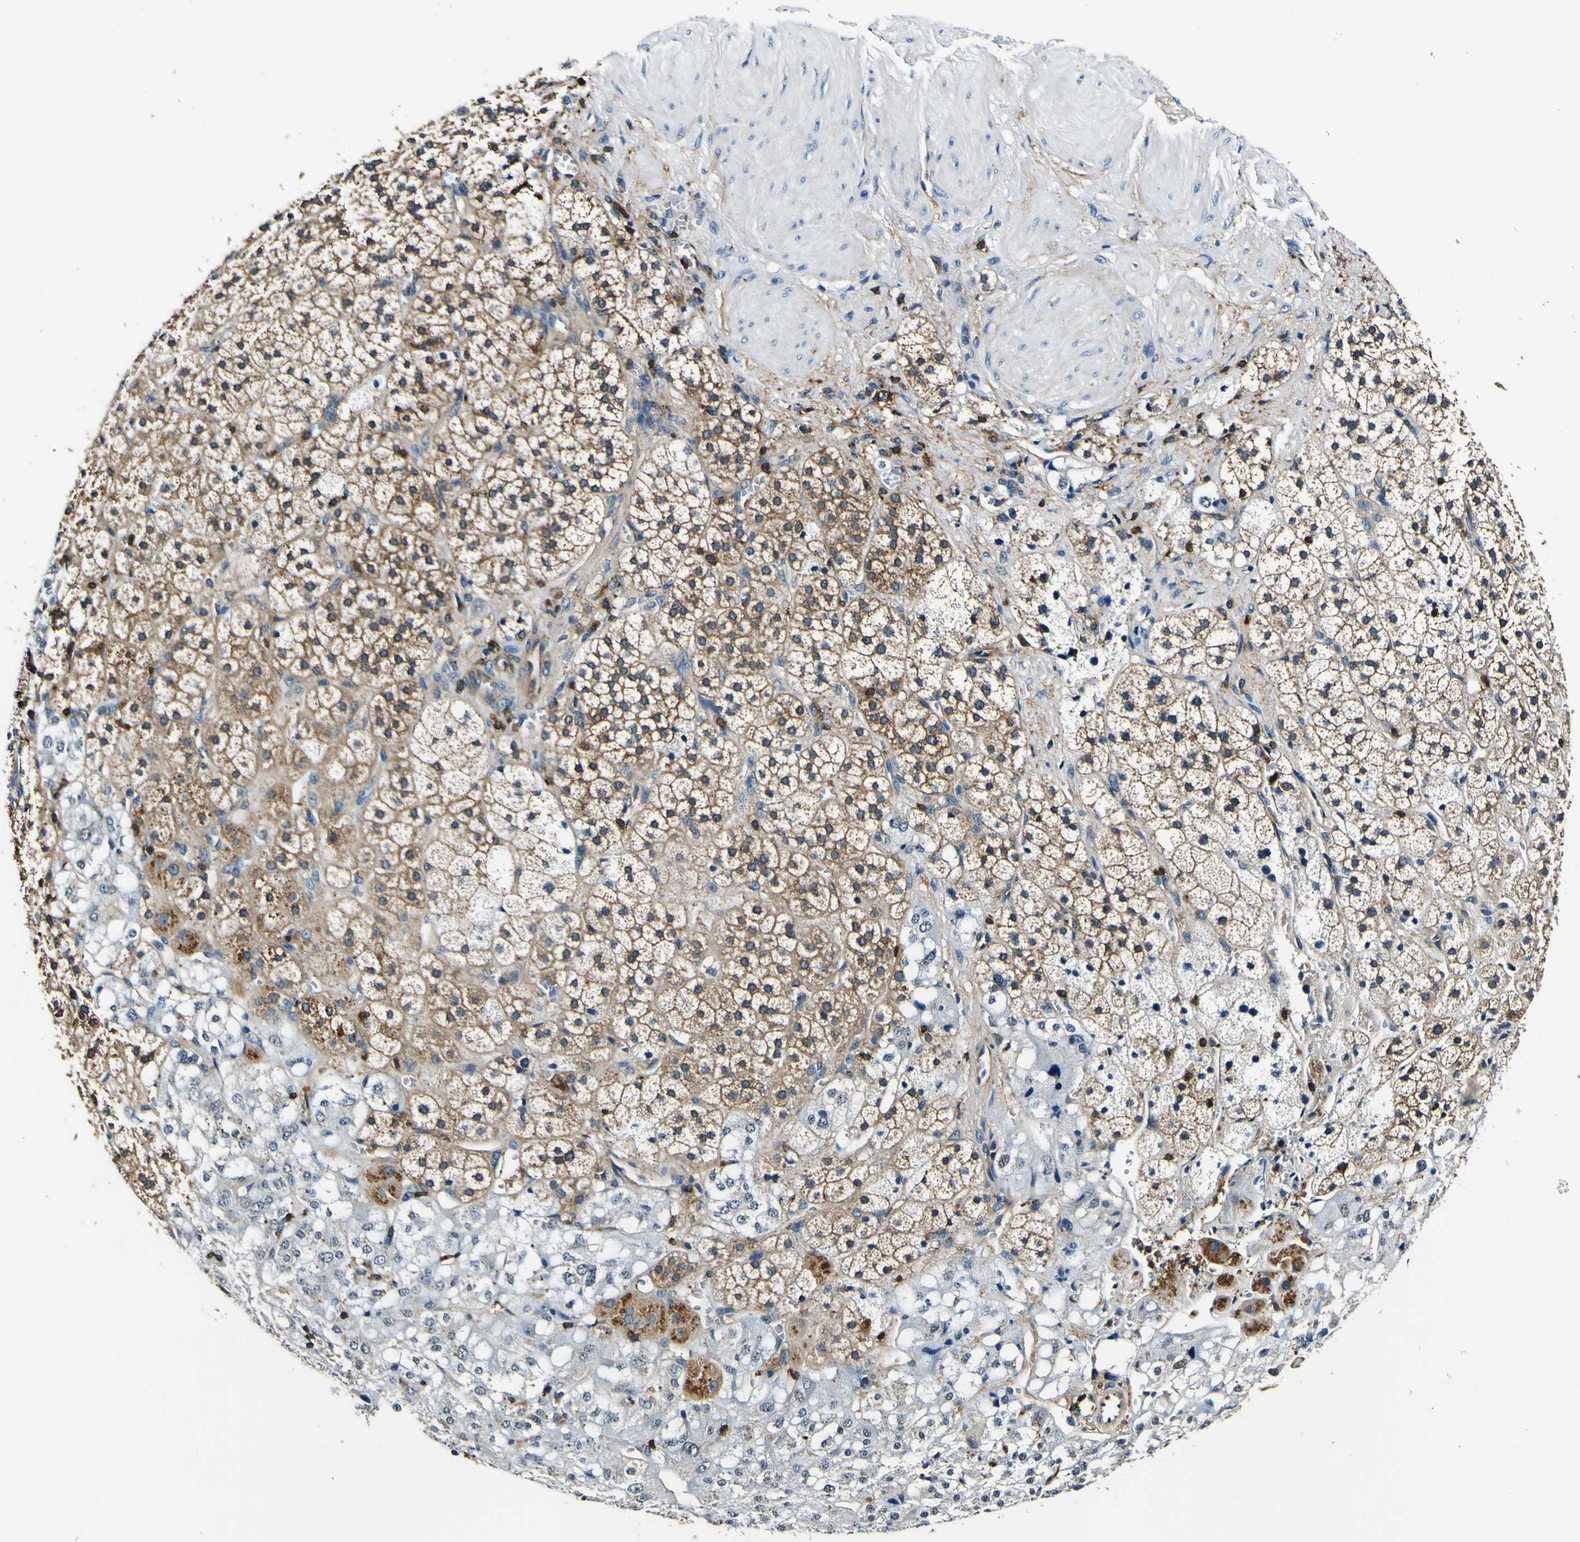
{"staining": {"intensity": "moderate", "quantity": ">75%", "location": "cytoplasmic/membranous"}, "tissue": "adrenal gland", "cell_type": "Glandular cells", "image_type": "normal", "snomed": [{"axis": "morphology", "description": "Normal tissue, NOS"}, {"axis": "topography", "description": "Adrenal gland"}], "caption": "A high-resolution photomicrograph shows IHC staining of benign adrenal gland, which reveals moderate cytoplasmic/membranous positivity in about >75% of glandular cells. (IHC, brightfield microscopy, high magnification).", "gene": "RHOT2", "patient": {"sex": "male", "age": 56}}